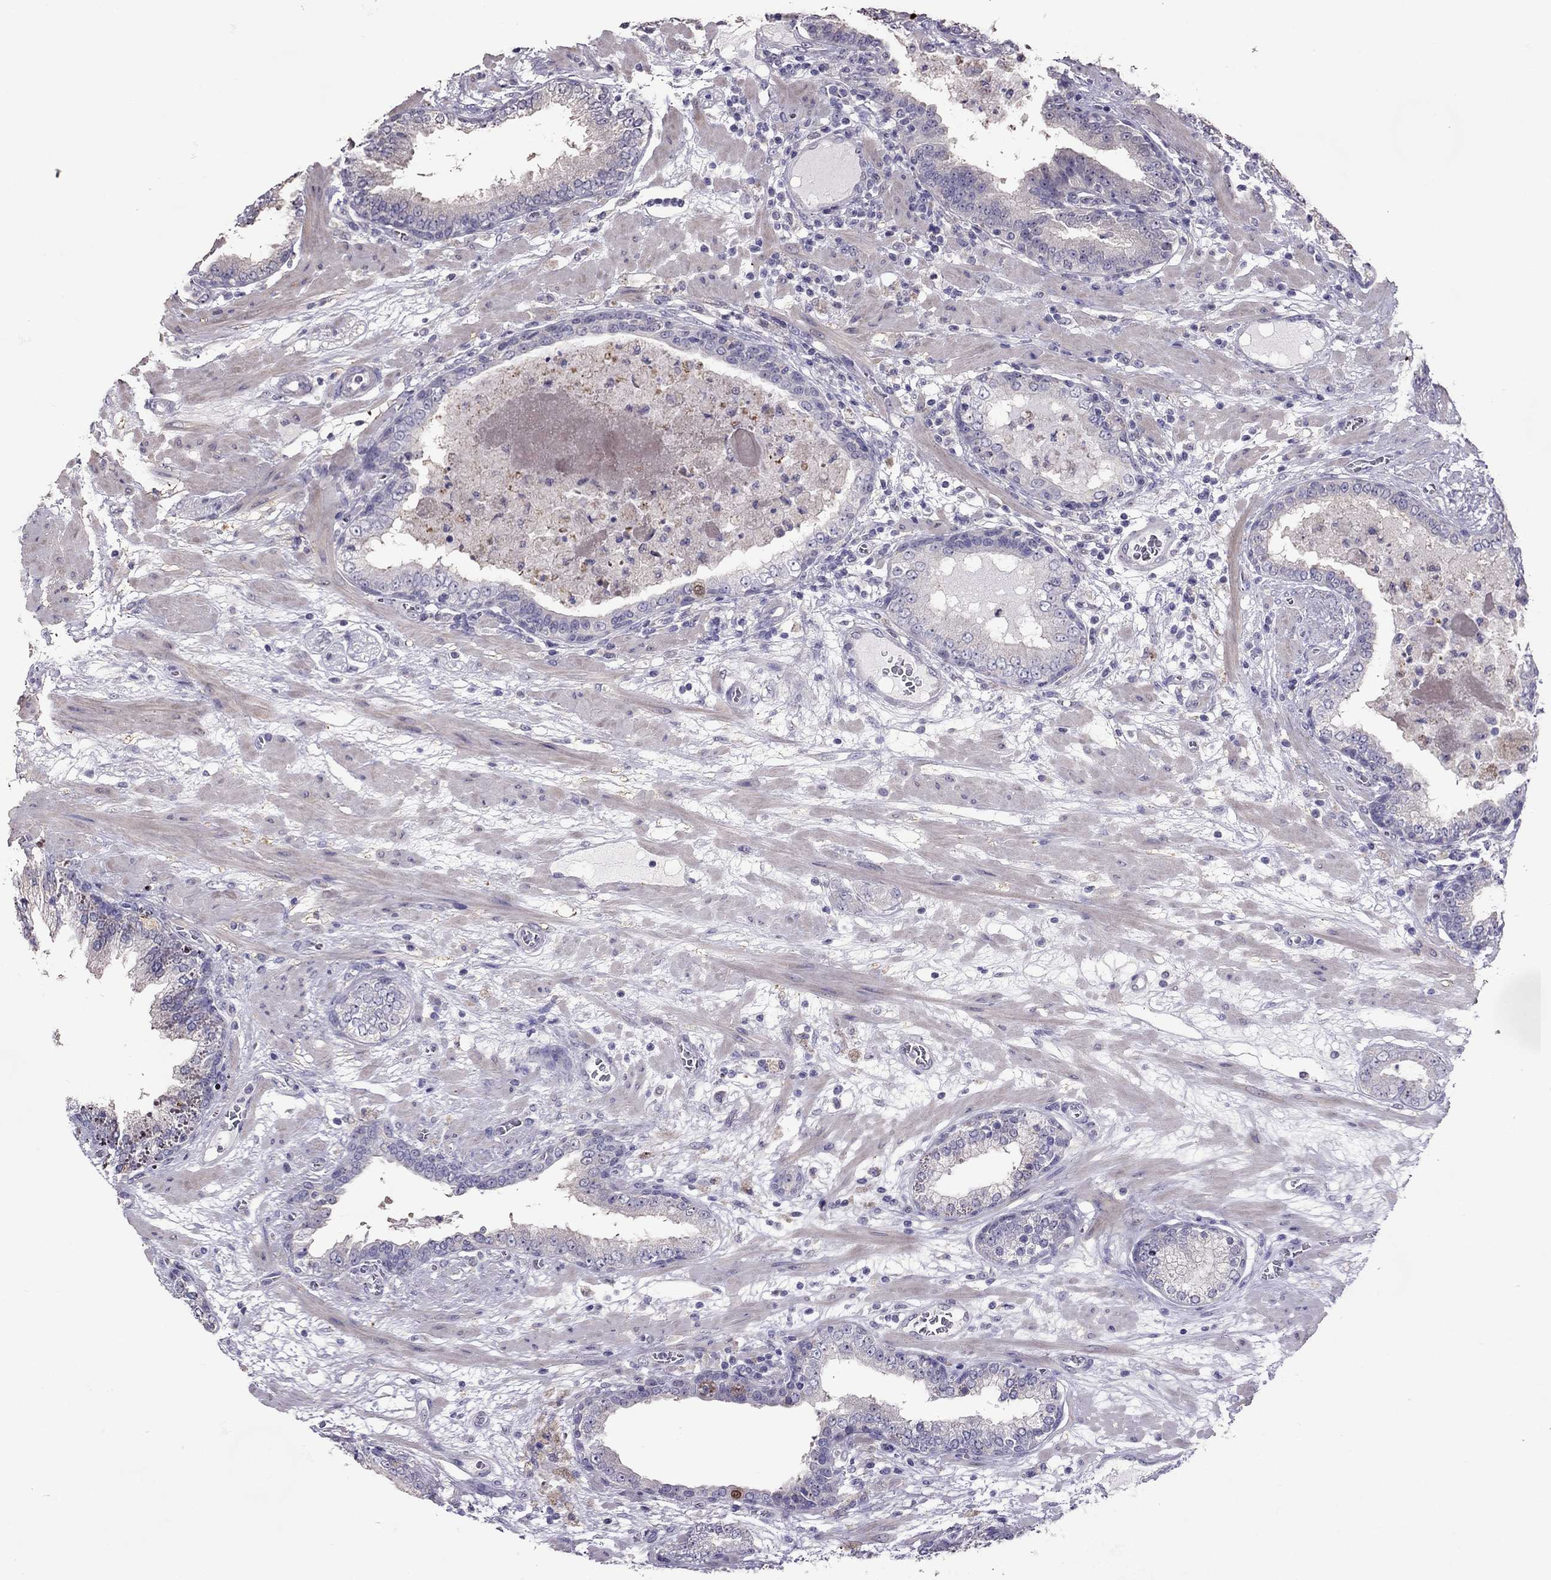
{"staining": {"intensity": "negative", "quantity": "none", "location": "none"}, "tissue": "prostate cancer", "cell_type": "Tumor cells", "image_type": "cancer", "snomed": [{"axis": "morphology", "description": "Adenocarcinoma, Low grade"}, {"axis": "topography", "description": "Prostate"}], "caption": "The histopathology image reveals no significant expression in tumor cells of prostate cancer. Nuclei are stained in blue.", "gene": "LRRC46", "patient": {"sex": "male", "age": 60}}